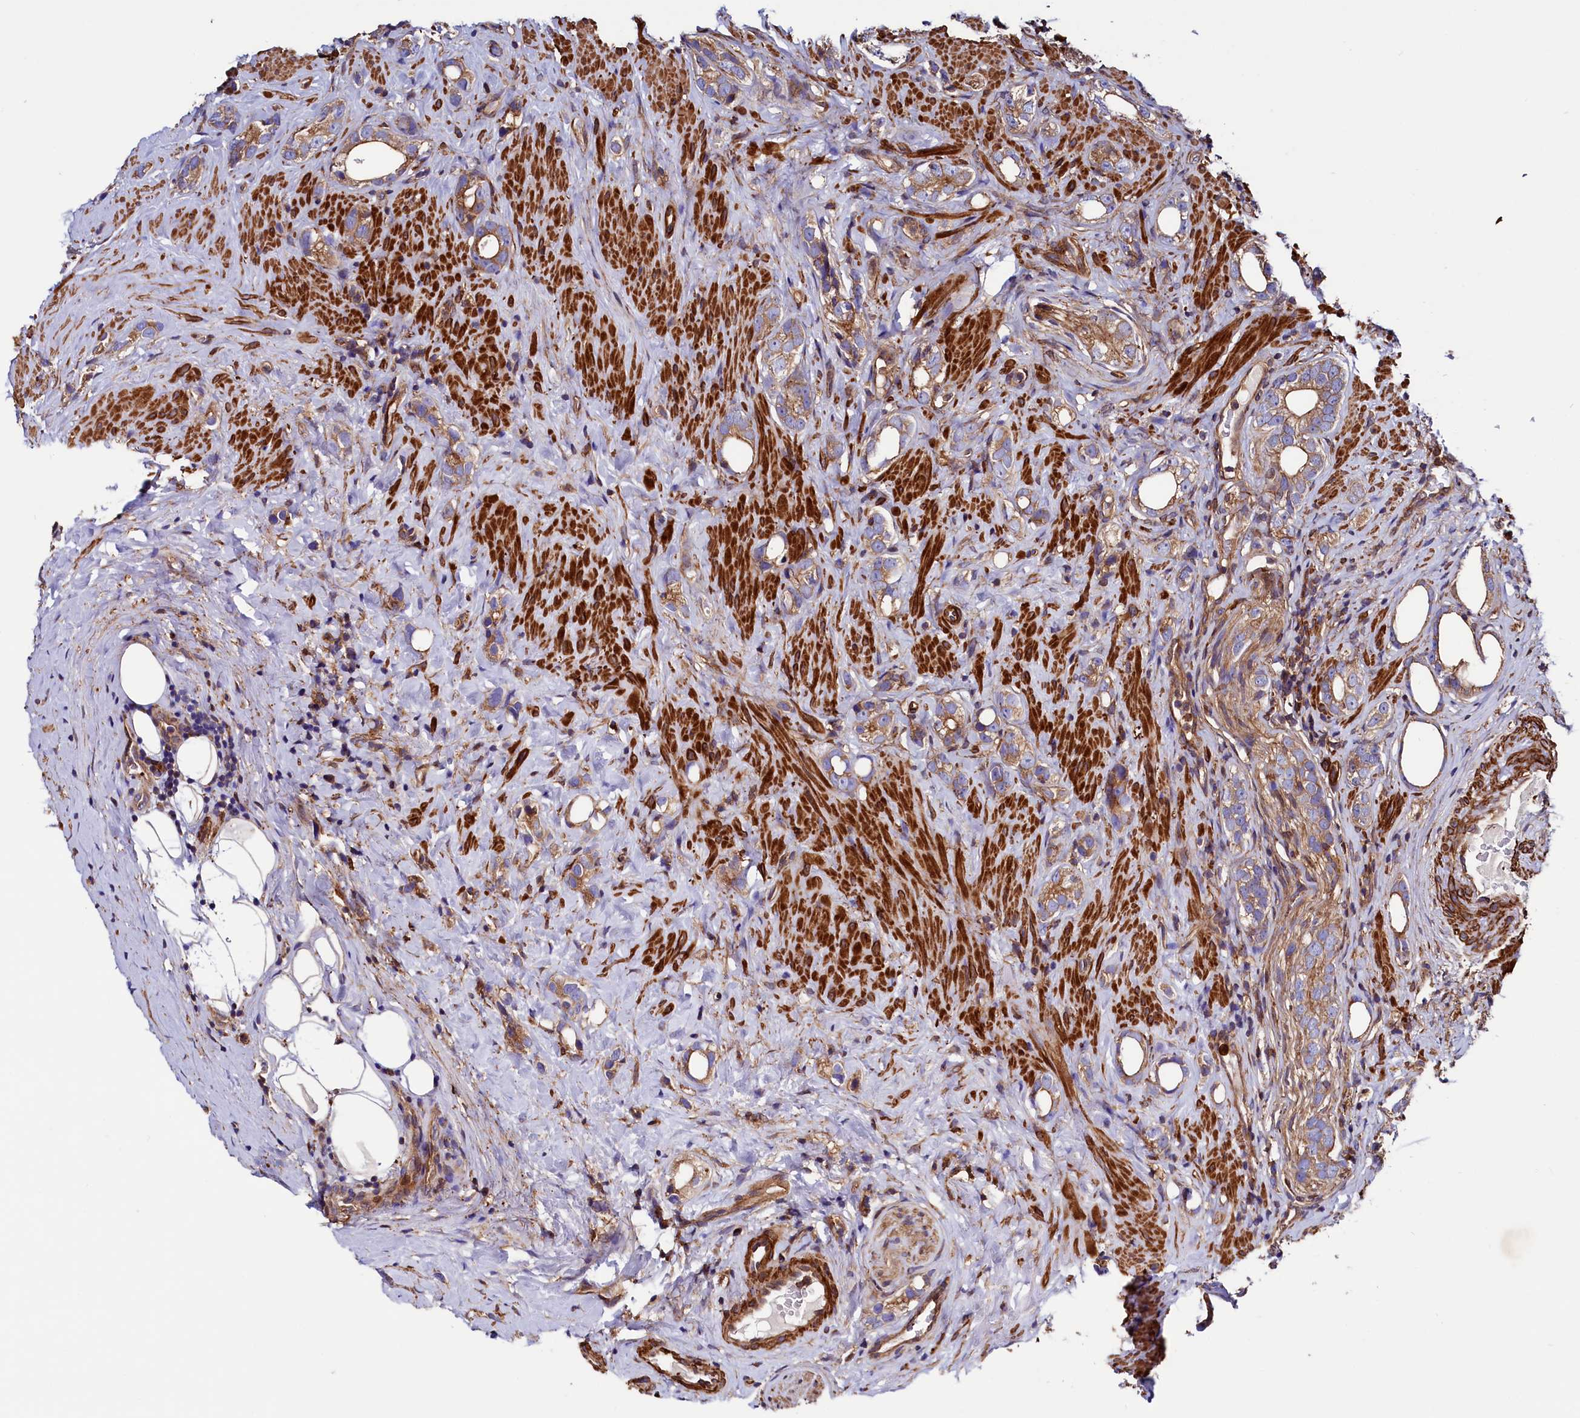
{"staining": {"intensity": "moderate", "quantity": ">75%", "location": "cytoplasmic/membranous"}, "tissue": "prostate cancer", "cell_type": "Tumor cells", "image_type": "cancer", "snomed": [{"axis": "morphology", "description": "Adenocarcinoma, High grade"}, {"axis": "topography", "description": "Prostate"}], "caption": "This histopathology image shows prostate high-grade adenocarcinoma stained with immunohistochemistry to label a protein in brown. The cytoplasmic/membranous of tumor cells show moderate positivity for the protein. Nuclei are counter-stained blue.", "gene": "STAMBPL1", "patient": {"sex": "male", "age": 63}}